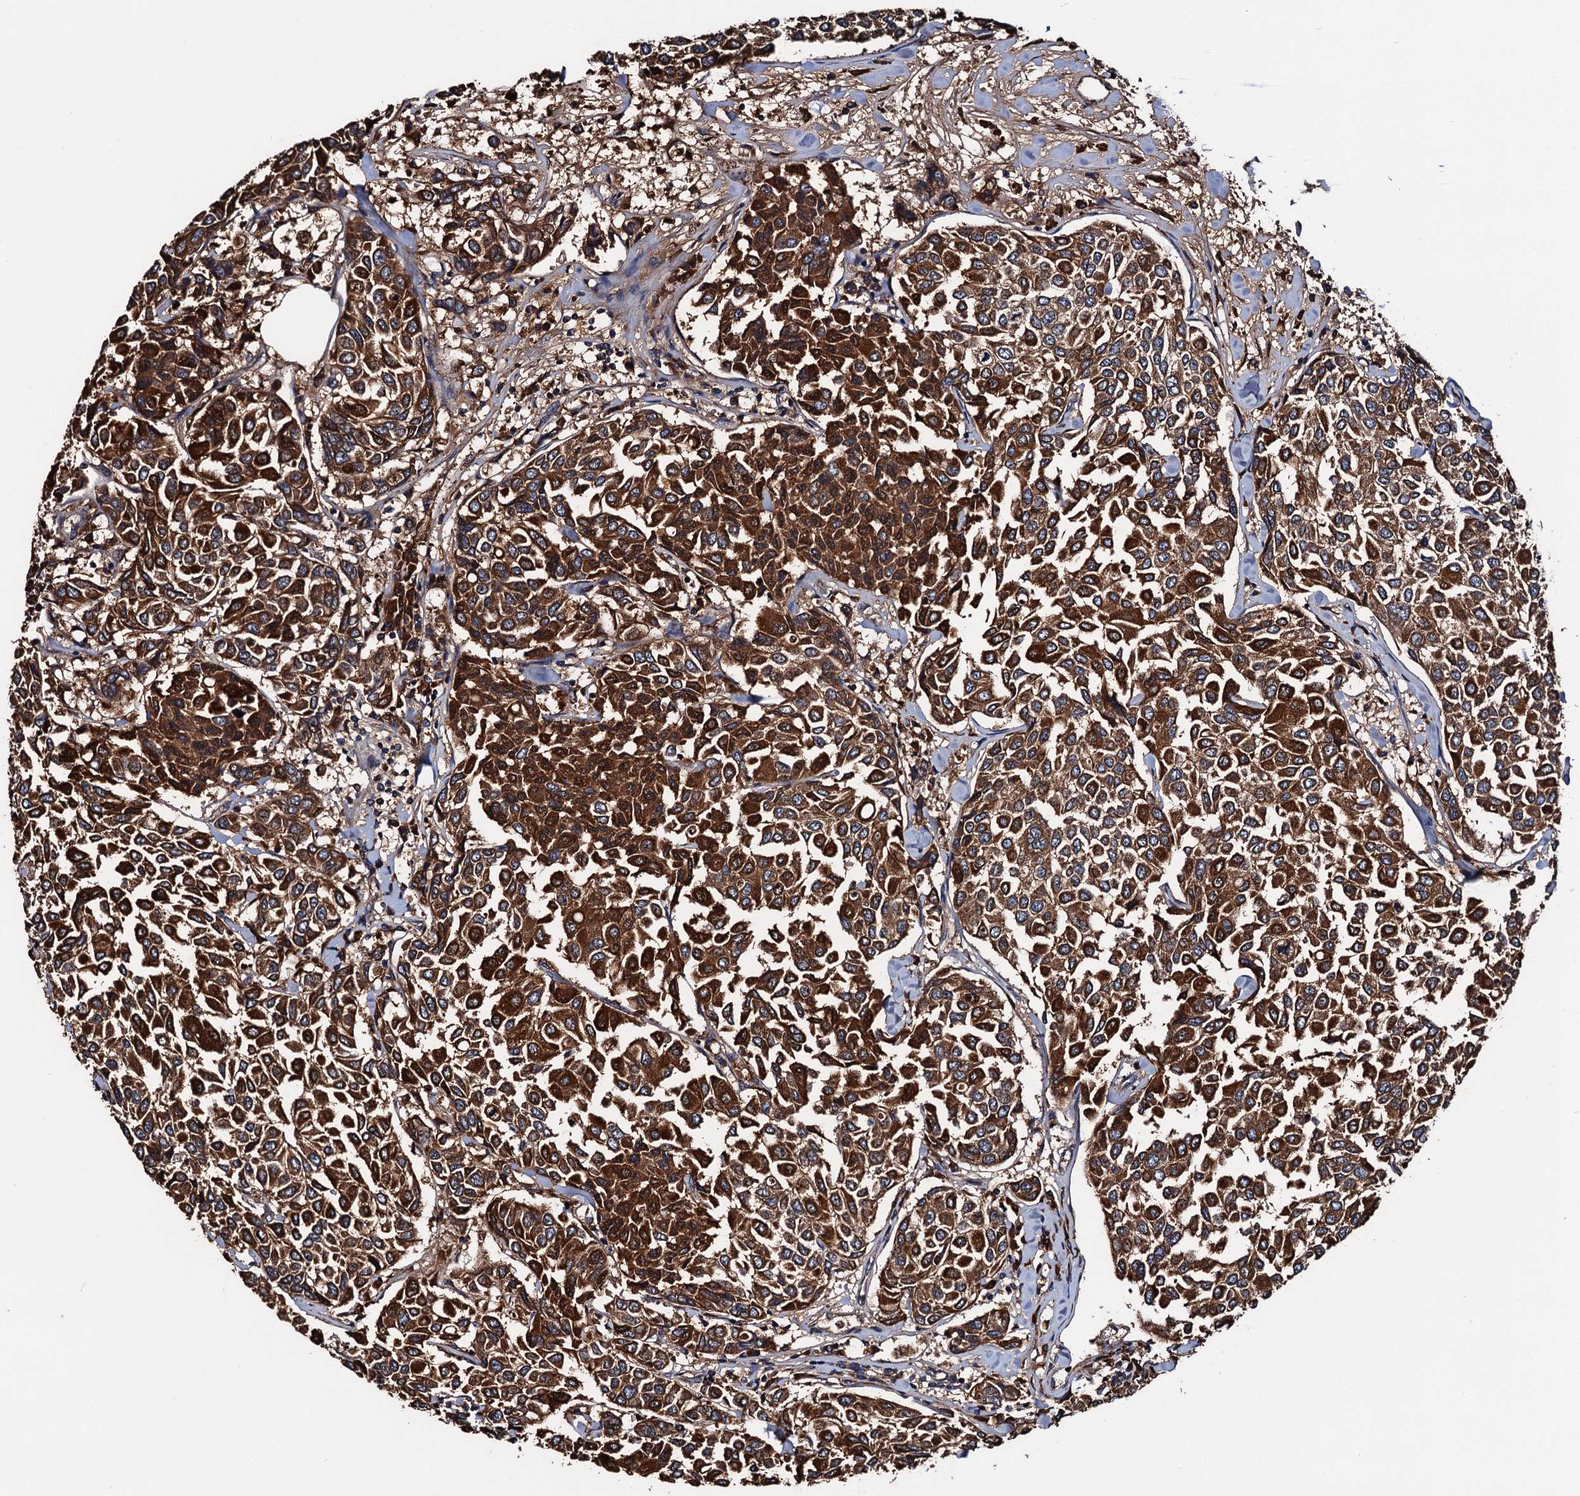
{"staining": {"intensity": "strong", "quantity": ">75%", "location": "cytoplasmic/membranous"}, "tissue": "breast cancer", "cell_type": "Tumor cells", "image_type": "cancer", "snomed": [{"axis": "morphology", "description": "Duct carcinoma"}, {"axis": "topography", "description": "Breast"}], "caption": "Immunohistochemistry (IHC) image of human breast cancer stained for a protein (brown), which exhibits high levels of strong cytoplasmic/membranous positivity in about >75% of tumor cells.", "gene": "RGS11", "patient": {"sex": "female", "age": 55}}